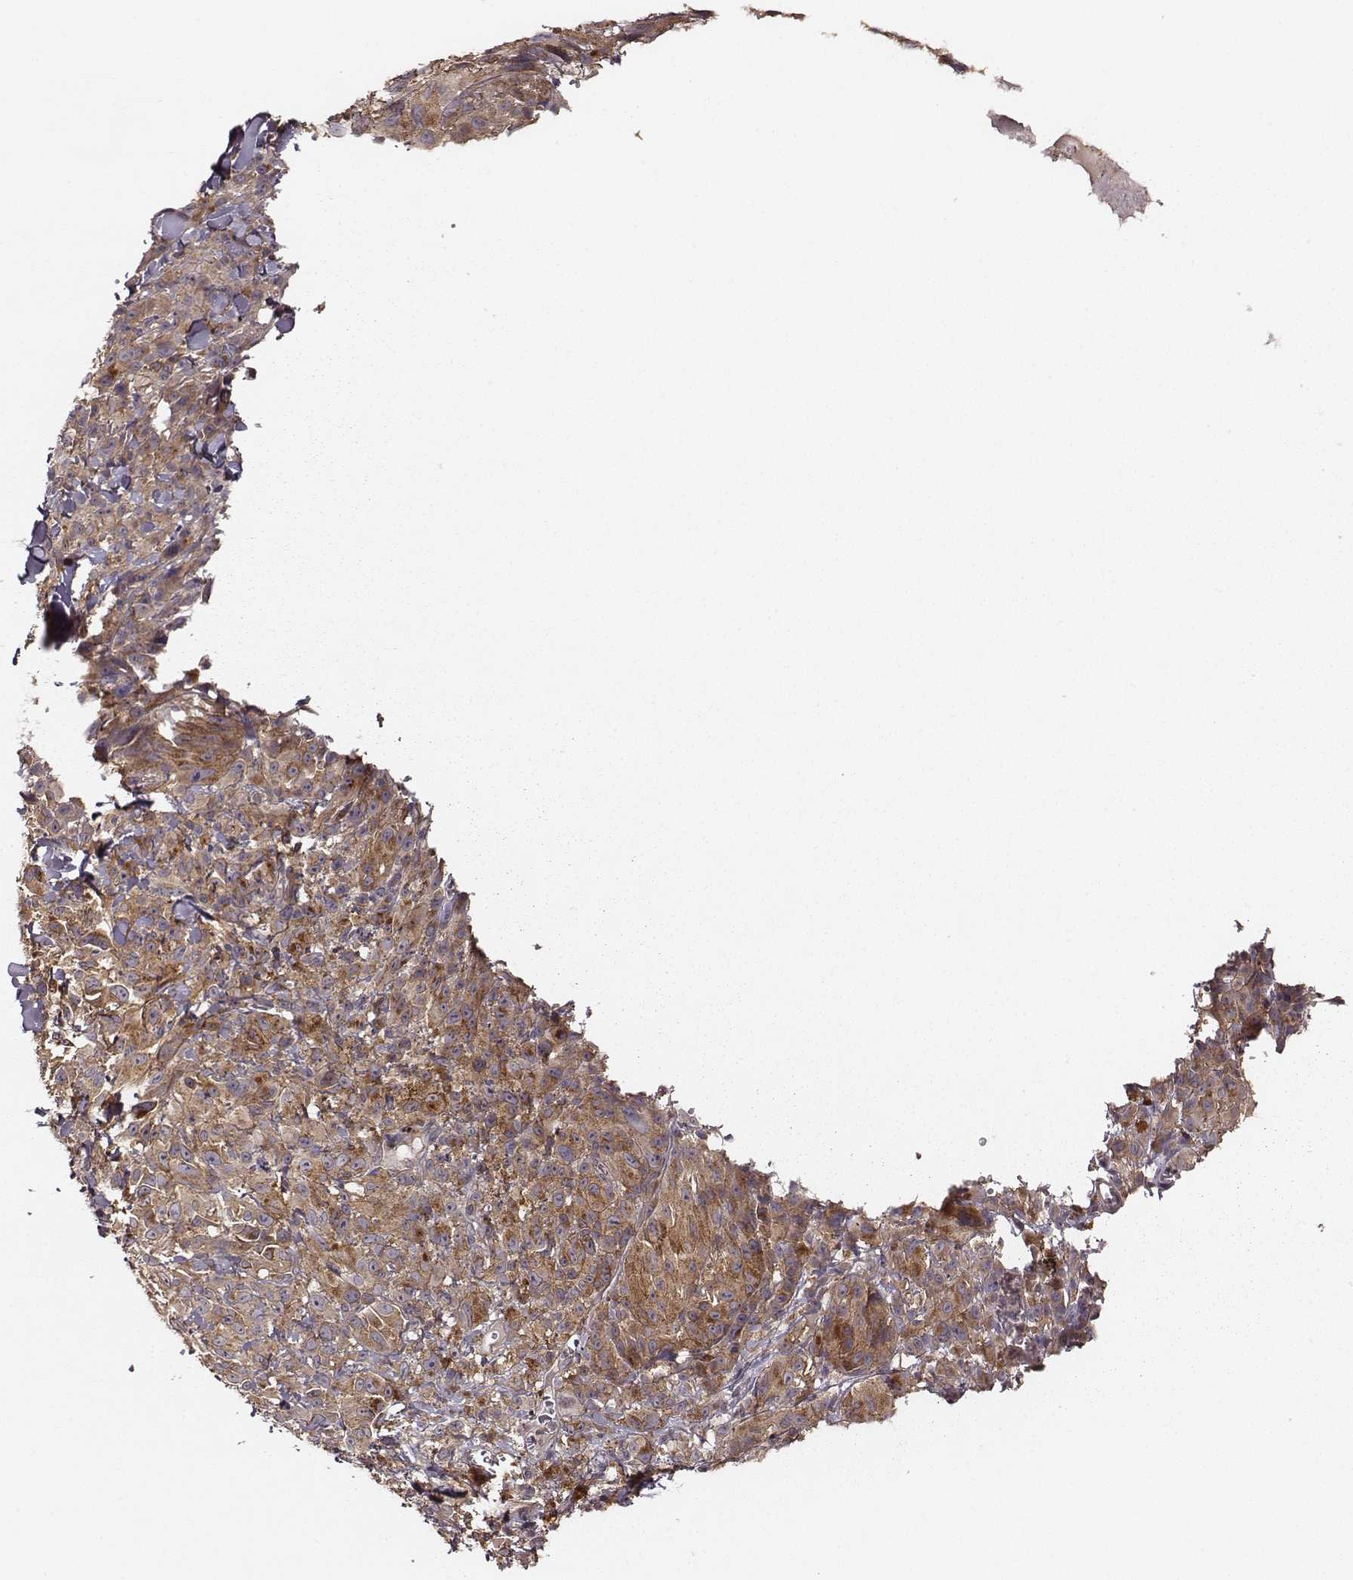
{"staining": {"intensity": "moderate", "quantity": ">75%", "location": "cytoplasmic/membranous"}, "tissue": "melanoma", "cell_type": "Tumor cells", "image_type": "cancer", "snomed": [{"axis": "morphology", "description": "Malignant melanoma, NOS"}, {"axis": "topography", "description": "Skin"}], "caption": "Immunohistochemistry (IHC) (DAB (3,3'-diaminobenzidine)) staining of malignant melanoma shows moderate cytoplasmic/membranous protein expression in about >75% of tumor cells.", "gene": "VPS26A", "patient": {"sex": "male", "age": 83}}